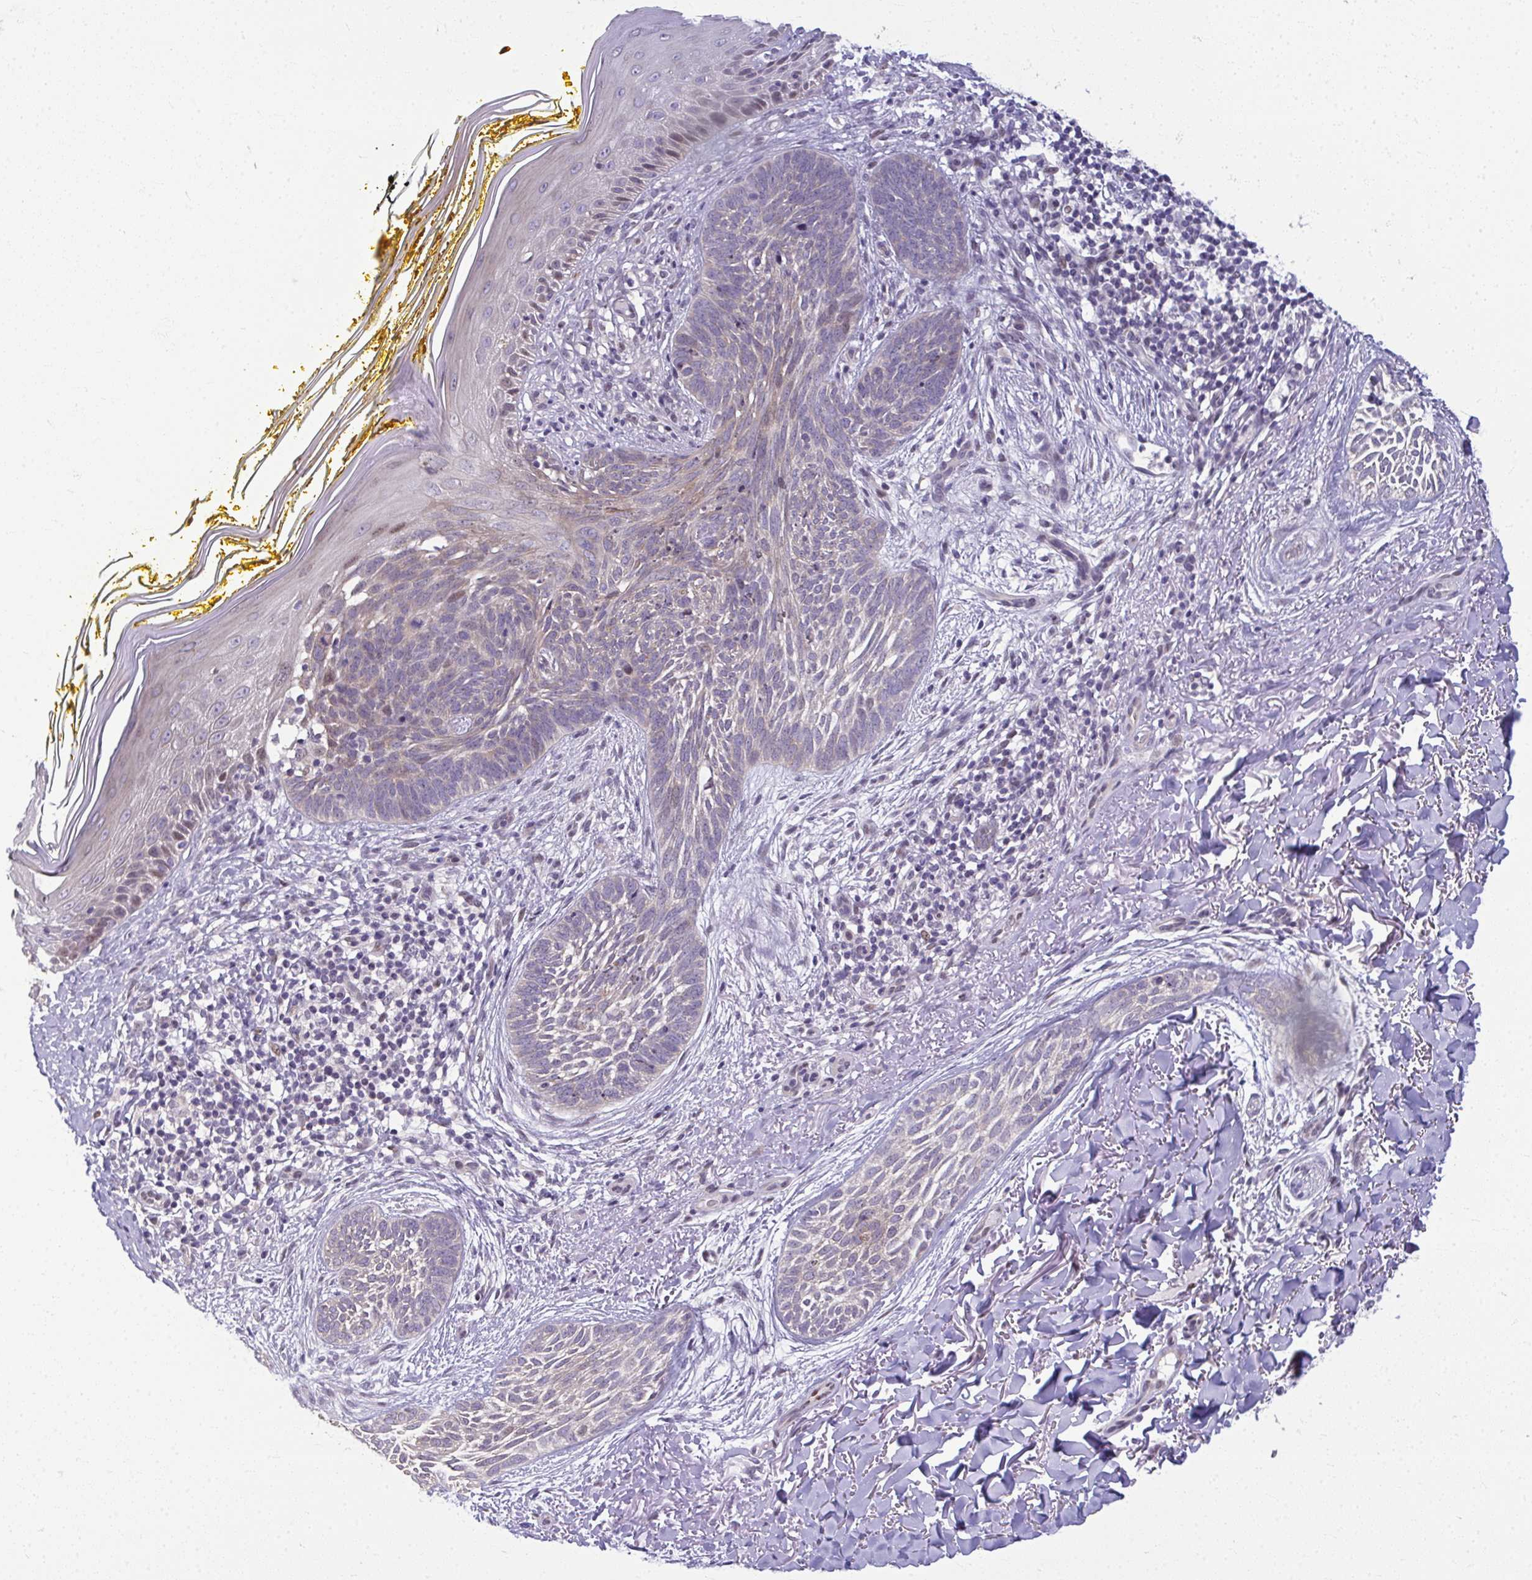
{"staining": {"intensity": "negative", "quantity": "none", "location": "none"}, "tissue": "skin cancer", "cell_type": "Tumor cells", "image_type": "cancer", "snomed": [{"axis": "morphology", "description": "Basal cell carcinoma"}, {"axis": "topography", "description": "Skin"}], "caption": "The image shows no staining of tumor cells in skin cancer (basal cell carcinoma). (Brightfield microscopy of DAB (3,3'-diaminobenzidine) IHC at high magnification).", "gene": "ODF1", "patient": {"sex": "female", "age": 68}}